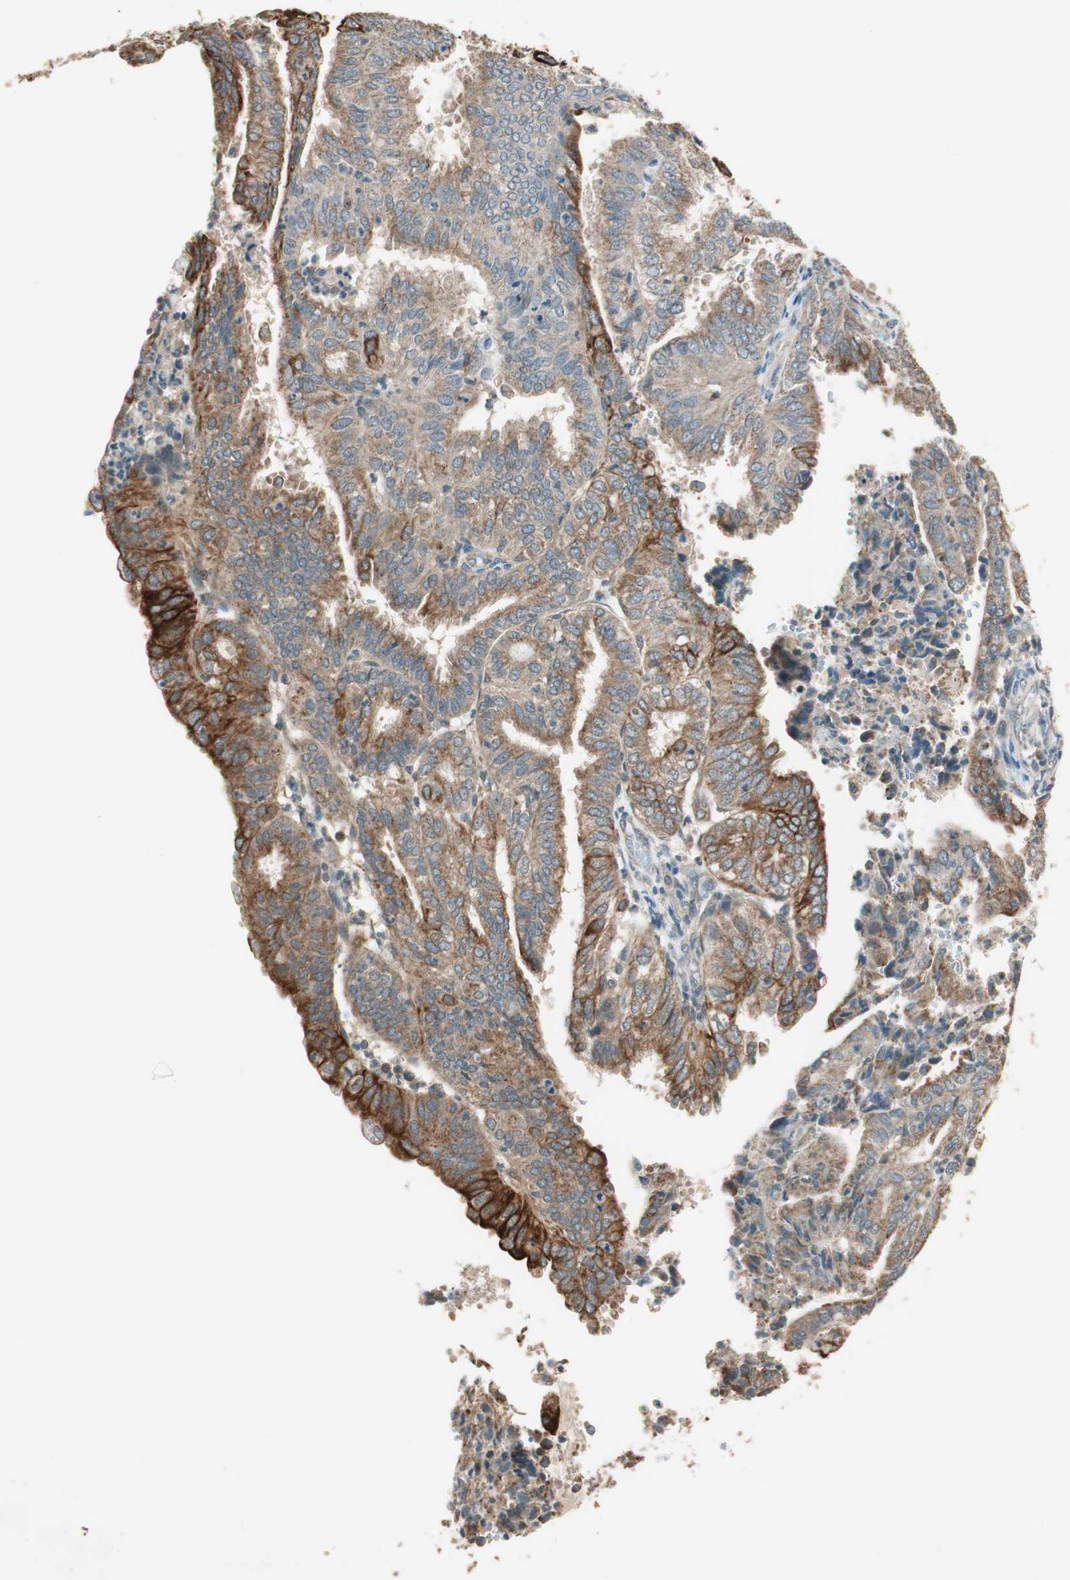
{"staining": {"intensity": "moderate", "quantity": "25%-75%", "location": "cytoplasmic/membranous"}, "tissue": "endometrial cancer", "cell_type": "Tumor cells", "image_type": "cancer", "snomed": [{"axis": "morphology", "description": "Adenocarcinoma, NOS"}, {"axis": "topography", "description": "Uterus"}], "caption": "Human endometrial cancer (adenocarcinoma) stained for a protein (brown) demonstrates moderate cytoplasmic/membranous positive staining in about 25%-75% of tumor cells.", "gene": "TRIM21", "patient": {"sex": "female", "age": 60}}